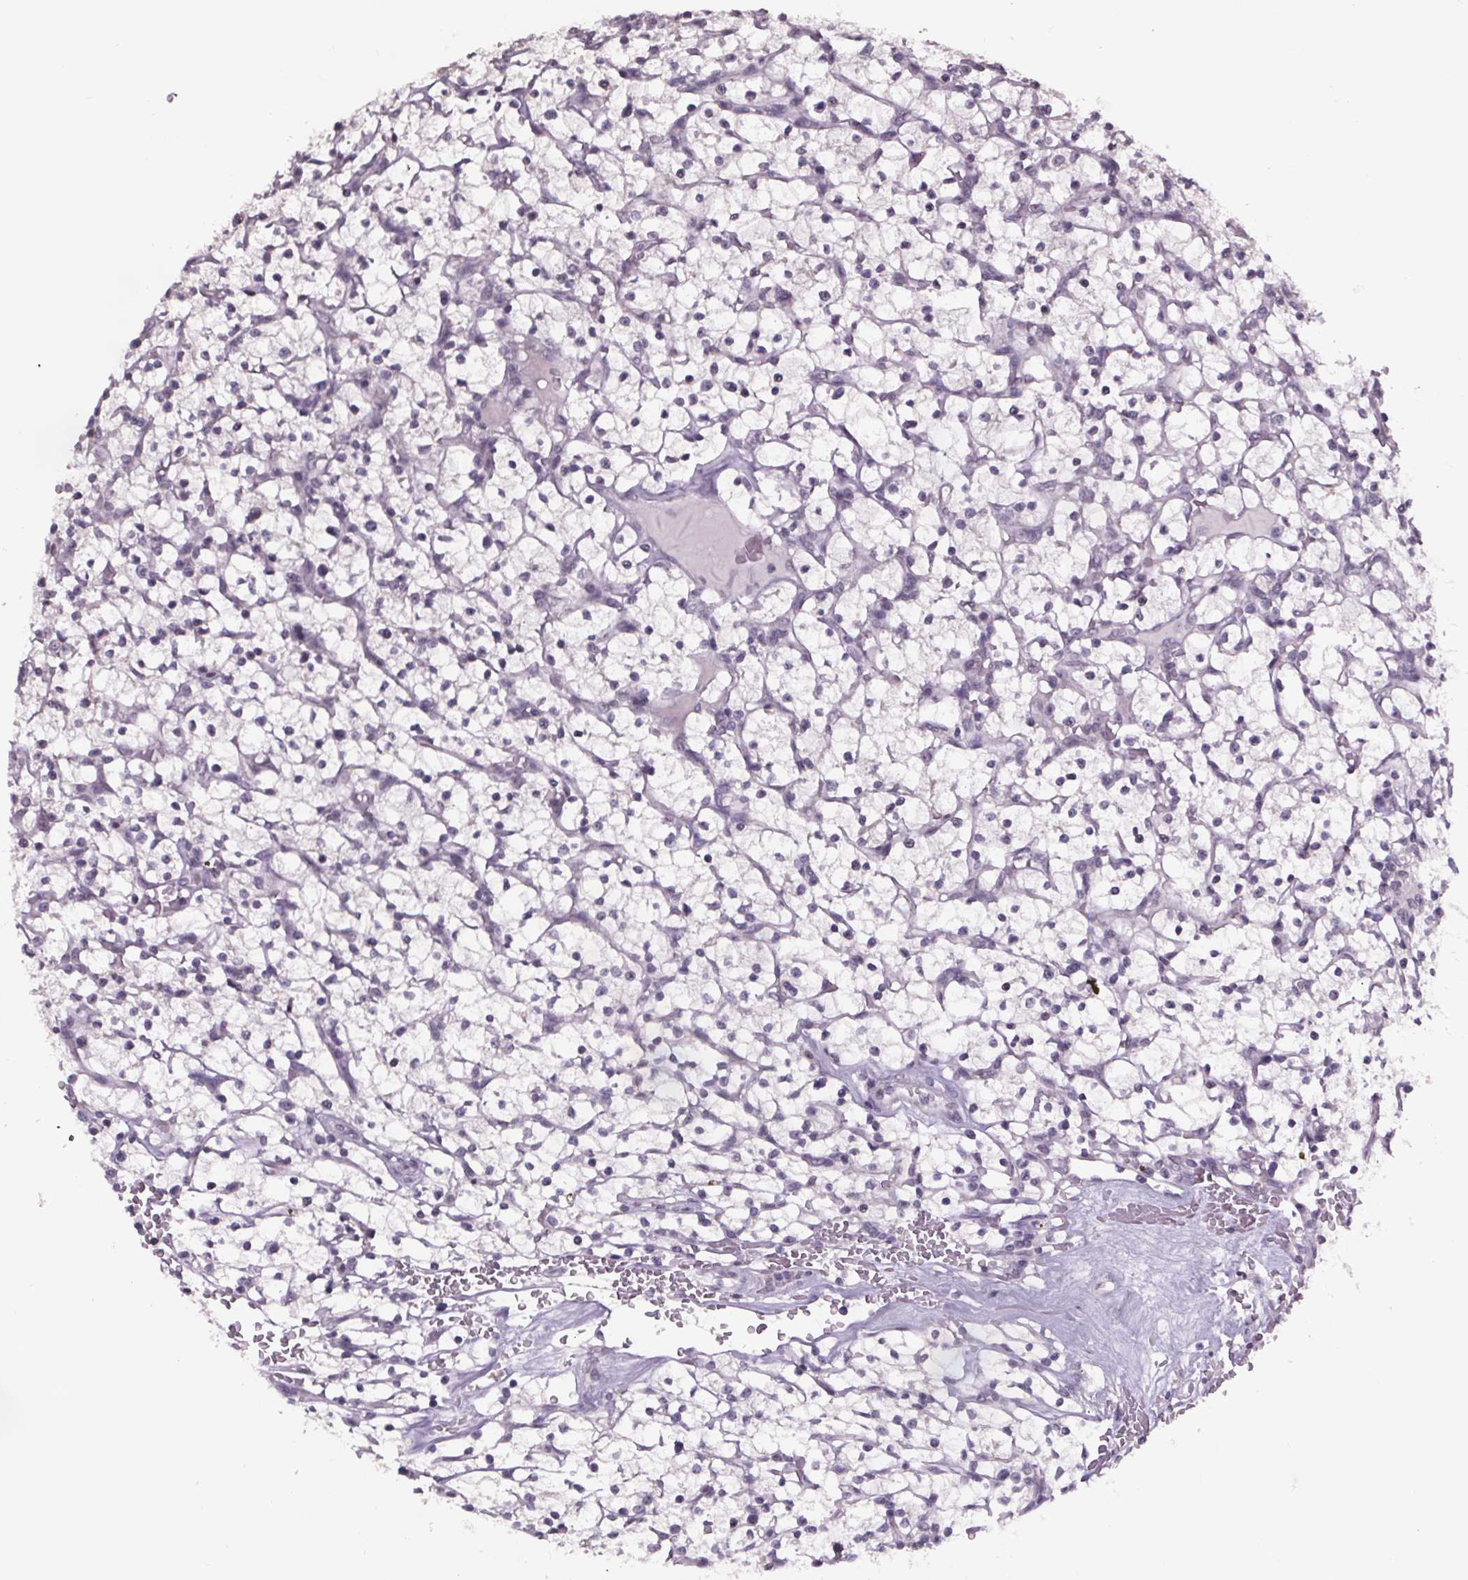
{"staining": {"intensity": "negative", "quantity": "none", "location": "none"}, "tissue": "renal cancer", "cell_type": "Tumor cells", "image_type": "cancer", "snomed": [{"axis": "morphology", "description": "Adenocarcinoma, NOS"}, {"axis": "topography", "description": "Kidney"}], "caption": "High power microscopy histopathology image of an IHC micrograph of adenocarcinoma (renal), revealing no significant expression in tumor cells.", "gene": "NKX6-1", "patient": {"sex": "female", "age": 64}}